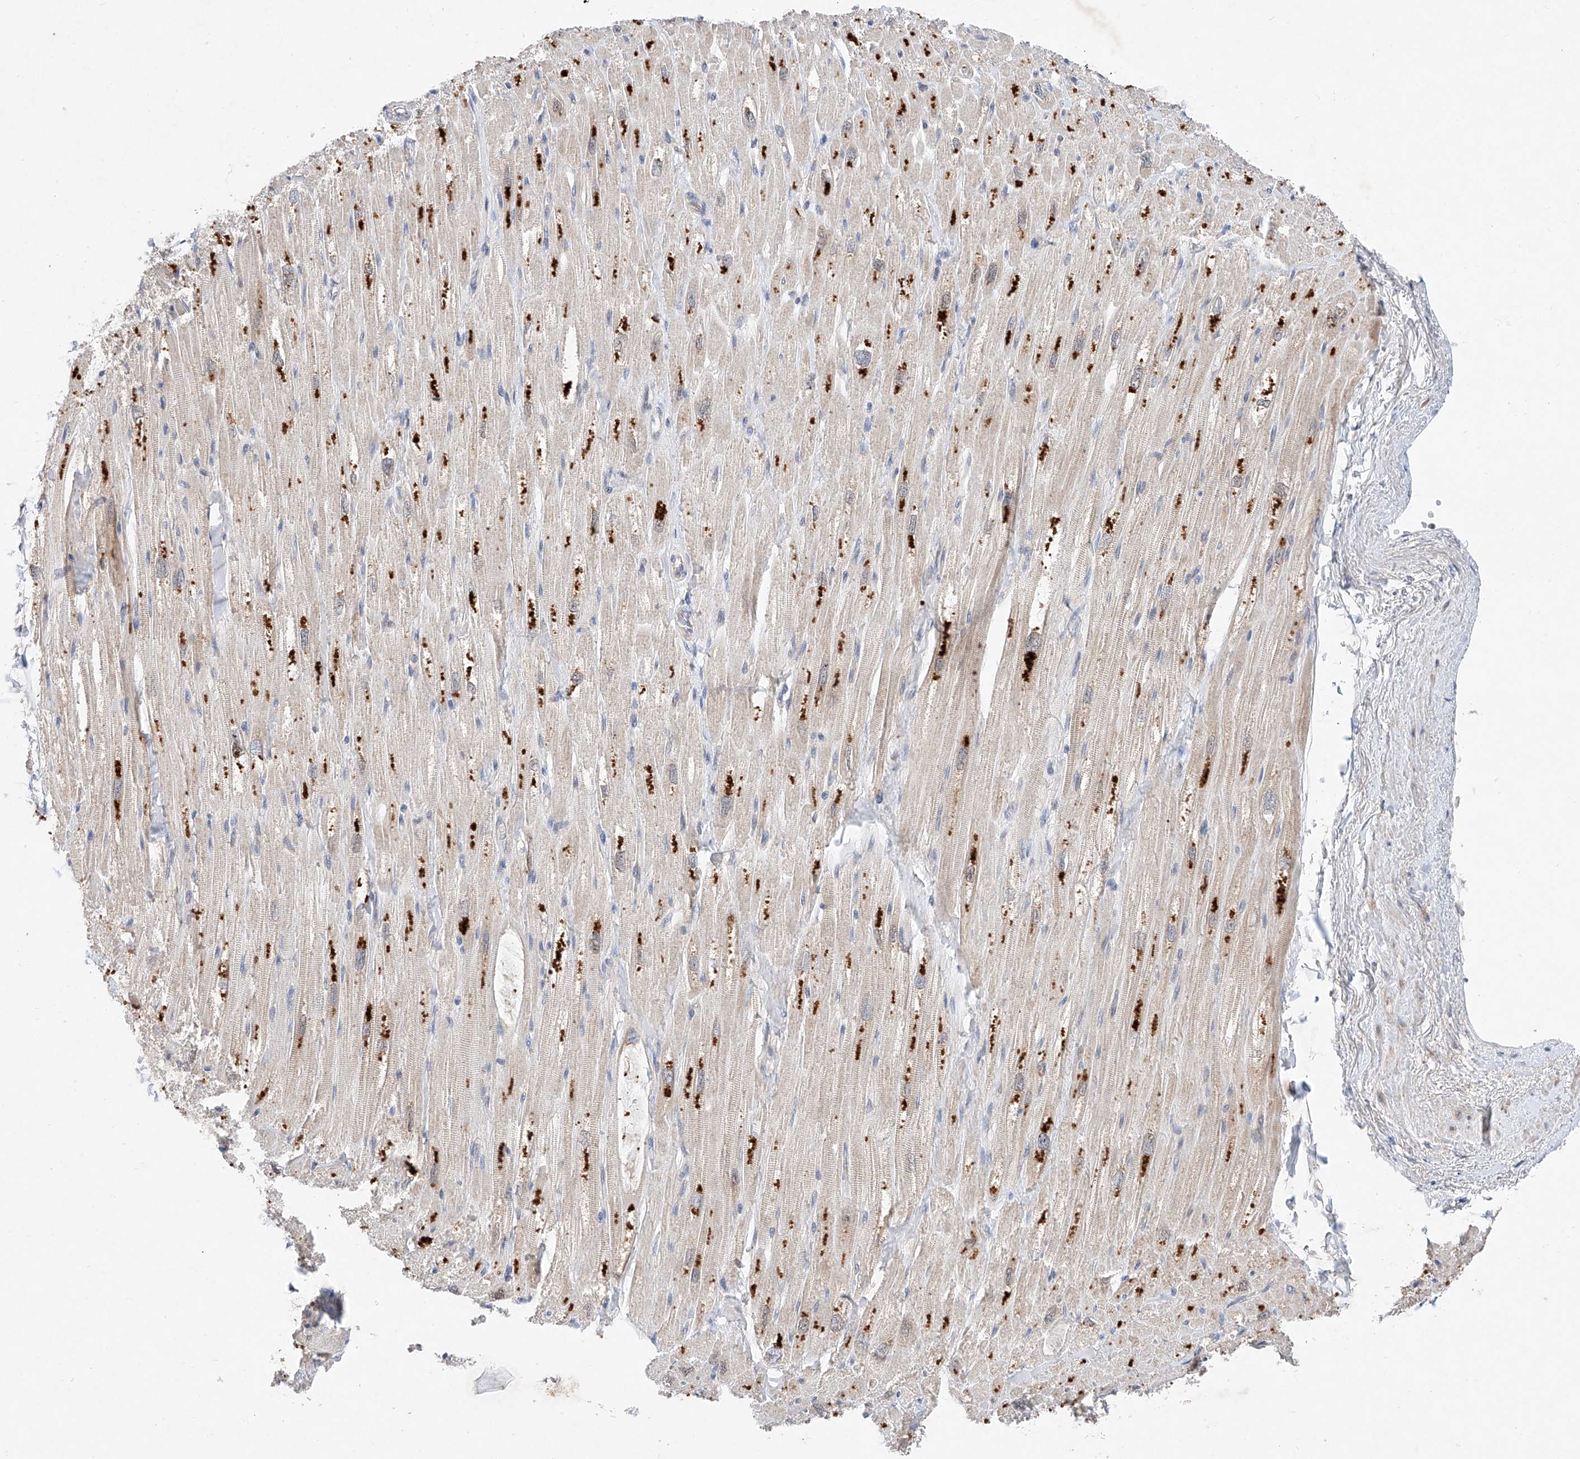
{"staining": {"intensity": "moderate", "quantity": ">75%", "location": "cytoplasmic/membranous"}, "tissue": "heart muscle", "cell_type": "Cardiomyocytes", "image_type": "normal", "snomed": [{"axis": "morphology", "description": "Normal tissue, NOS"}, {"axis": "topography", "description": "Heart"}], "caption": "Brown immunohistochemical staining in benign heart muscle reveals moderate cytoplasmic/membranous staining in about >75% of cardiomyocytes.", "gene": "FASTK", "patient": {"sex": "male", "age": 50}}